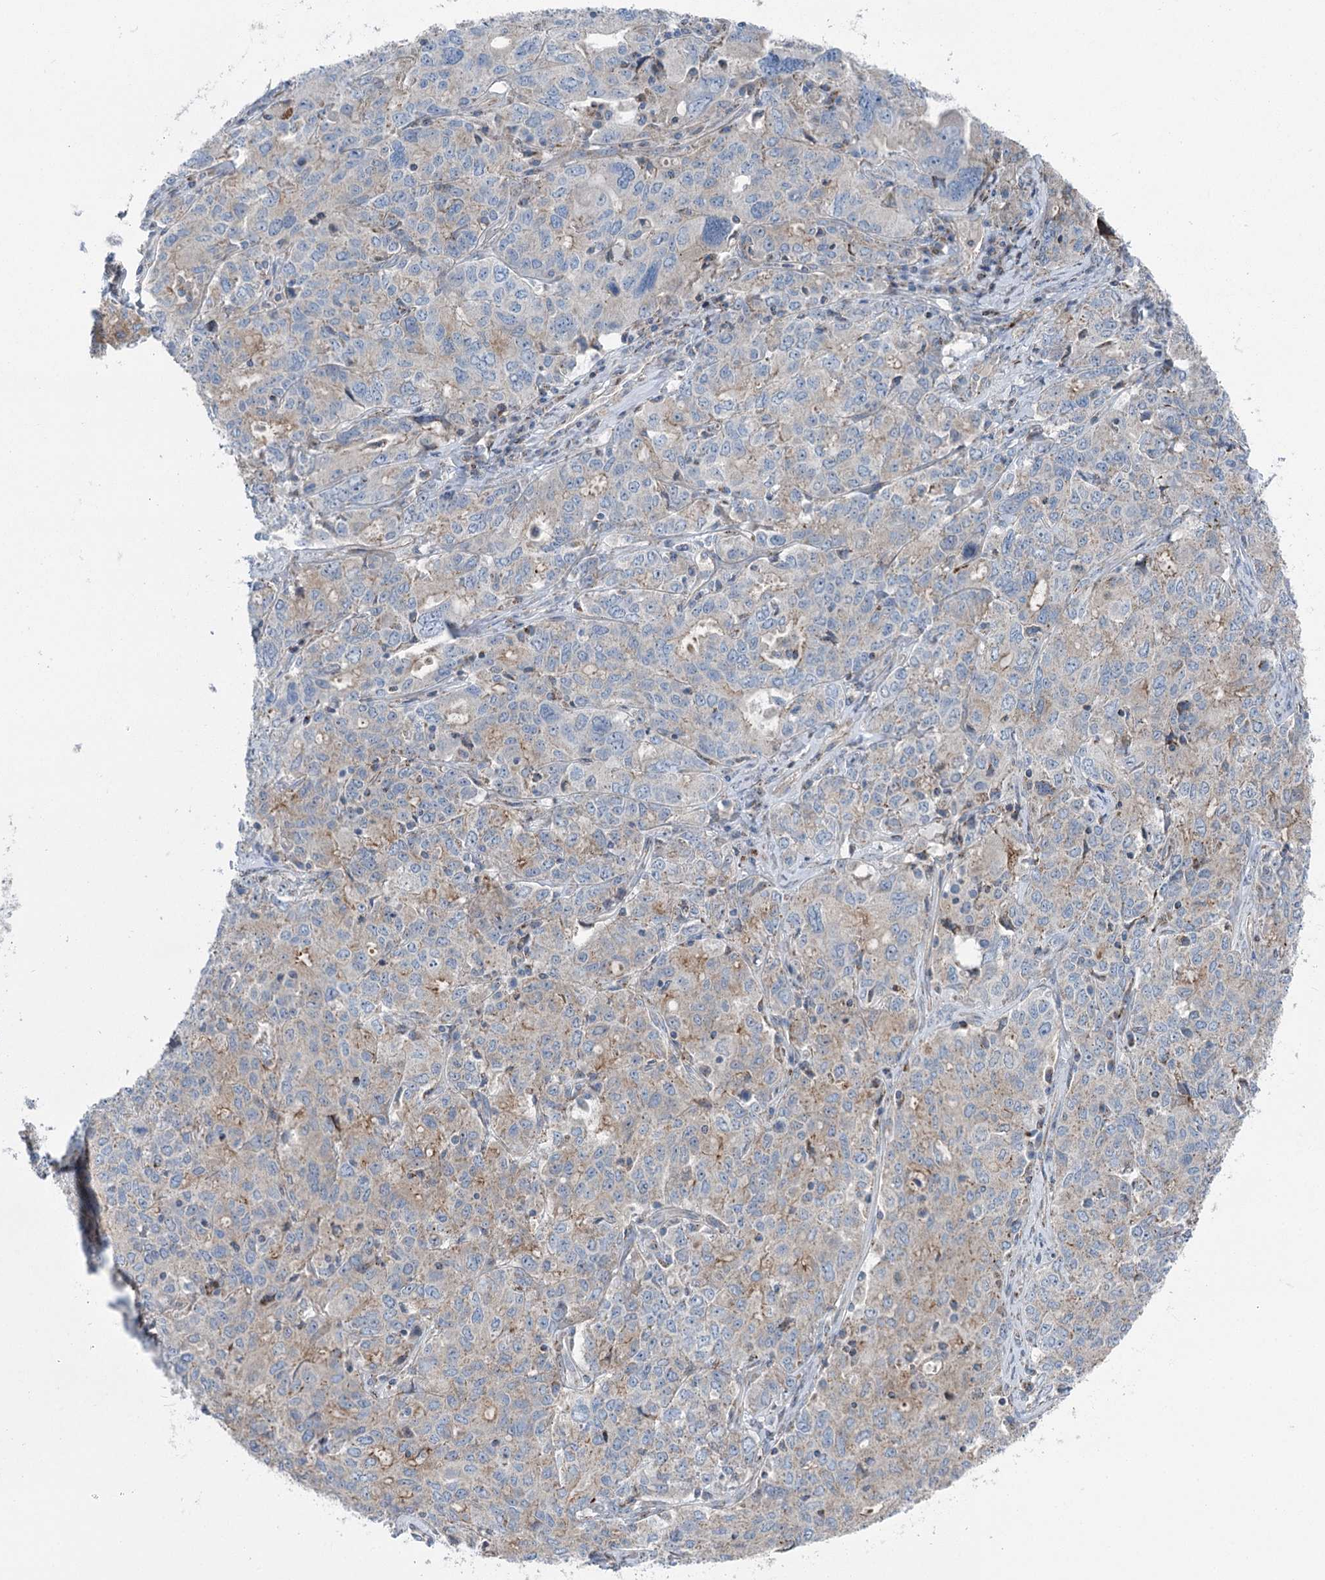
{"staining": {"intensity": "weak", "quantity": "<25%", "location": "cytoplasmic/membranous"}, "tissue": "ovarian cancer", "cell_type": "Tumor cells", "image_type": "cancer", "snomed": [{"axis": "morphology", "description": "Carcinoma, endometroid"}, {"axis": "topography", "description": "Ovary"}], "caption": "Immunohistochemistry of ovarian cancer displays no expression in tumor cells. (DAB (3,3'-diaminobenzidine) IHC visualized using brightfield microscopy, high magnification).", "gene": "MARK2", "patient": {"sex": "female", "age": 62}}